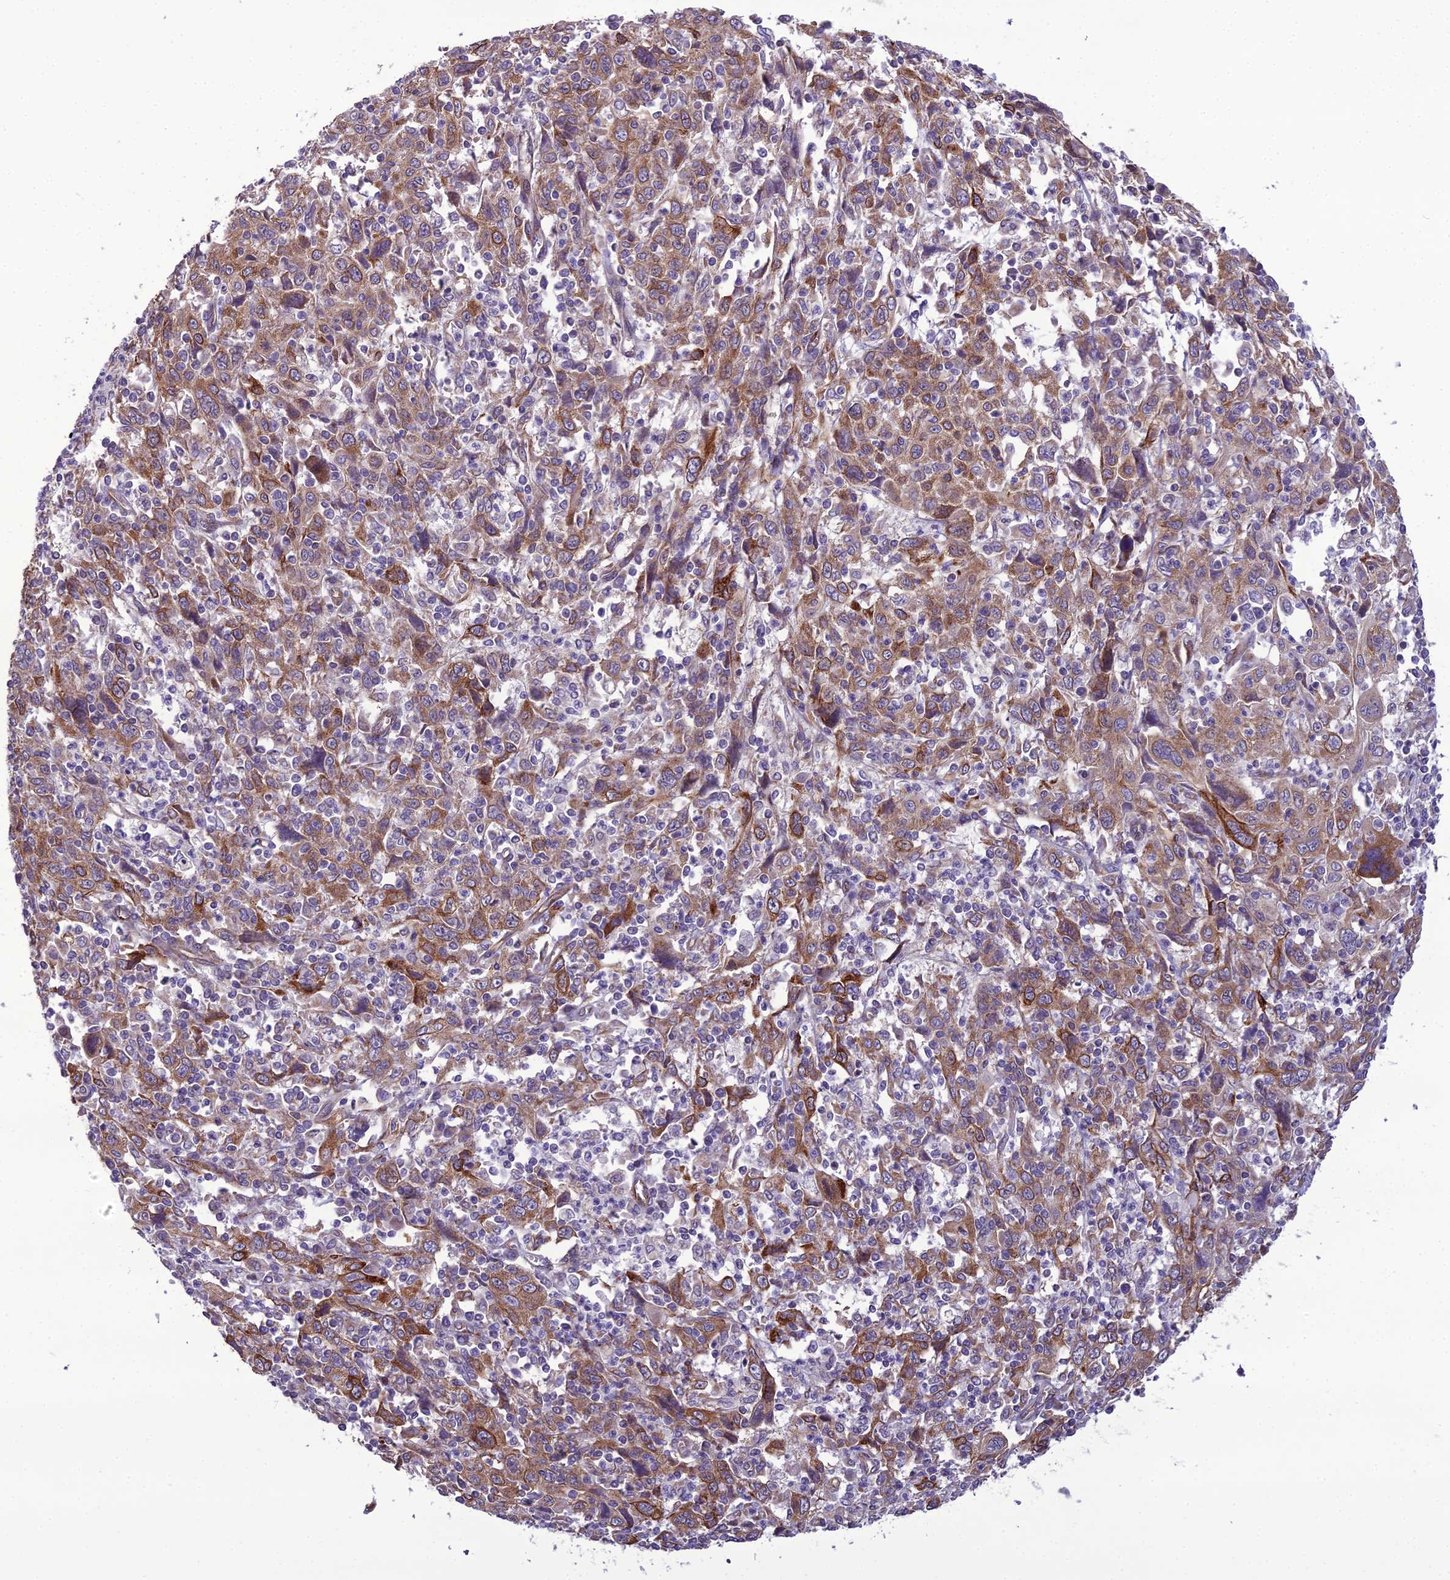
{"staining": {"intensity": "moderate", "quantity": ">75%", "location": "cytoplasmic/membranous"}, "tissue": "cervical cancer", "cell_type": "Tumor cells", "image_type": "cancer", "snomed": [{"axis": "morphology", "description": "Squamous cell carcinoma, NOS"}, {"axis": "topography", "description": "Cervix"}], "caption": "The image demonstrates staining of cervical squamous cell carcinoma, revealing moderate cytoplasmic/membranous protein positivity (brown color) within tumor cells. The staining was performed using DAB, with brown indicating positive protein expression. Nuclei are stained blue with hematoxylin.", "gene": "NODAL", "patient": {"sex": "female", "age": 46}}